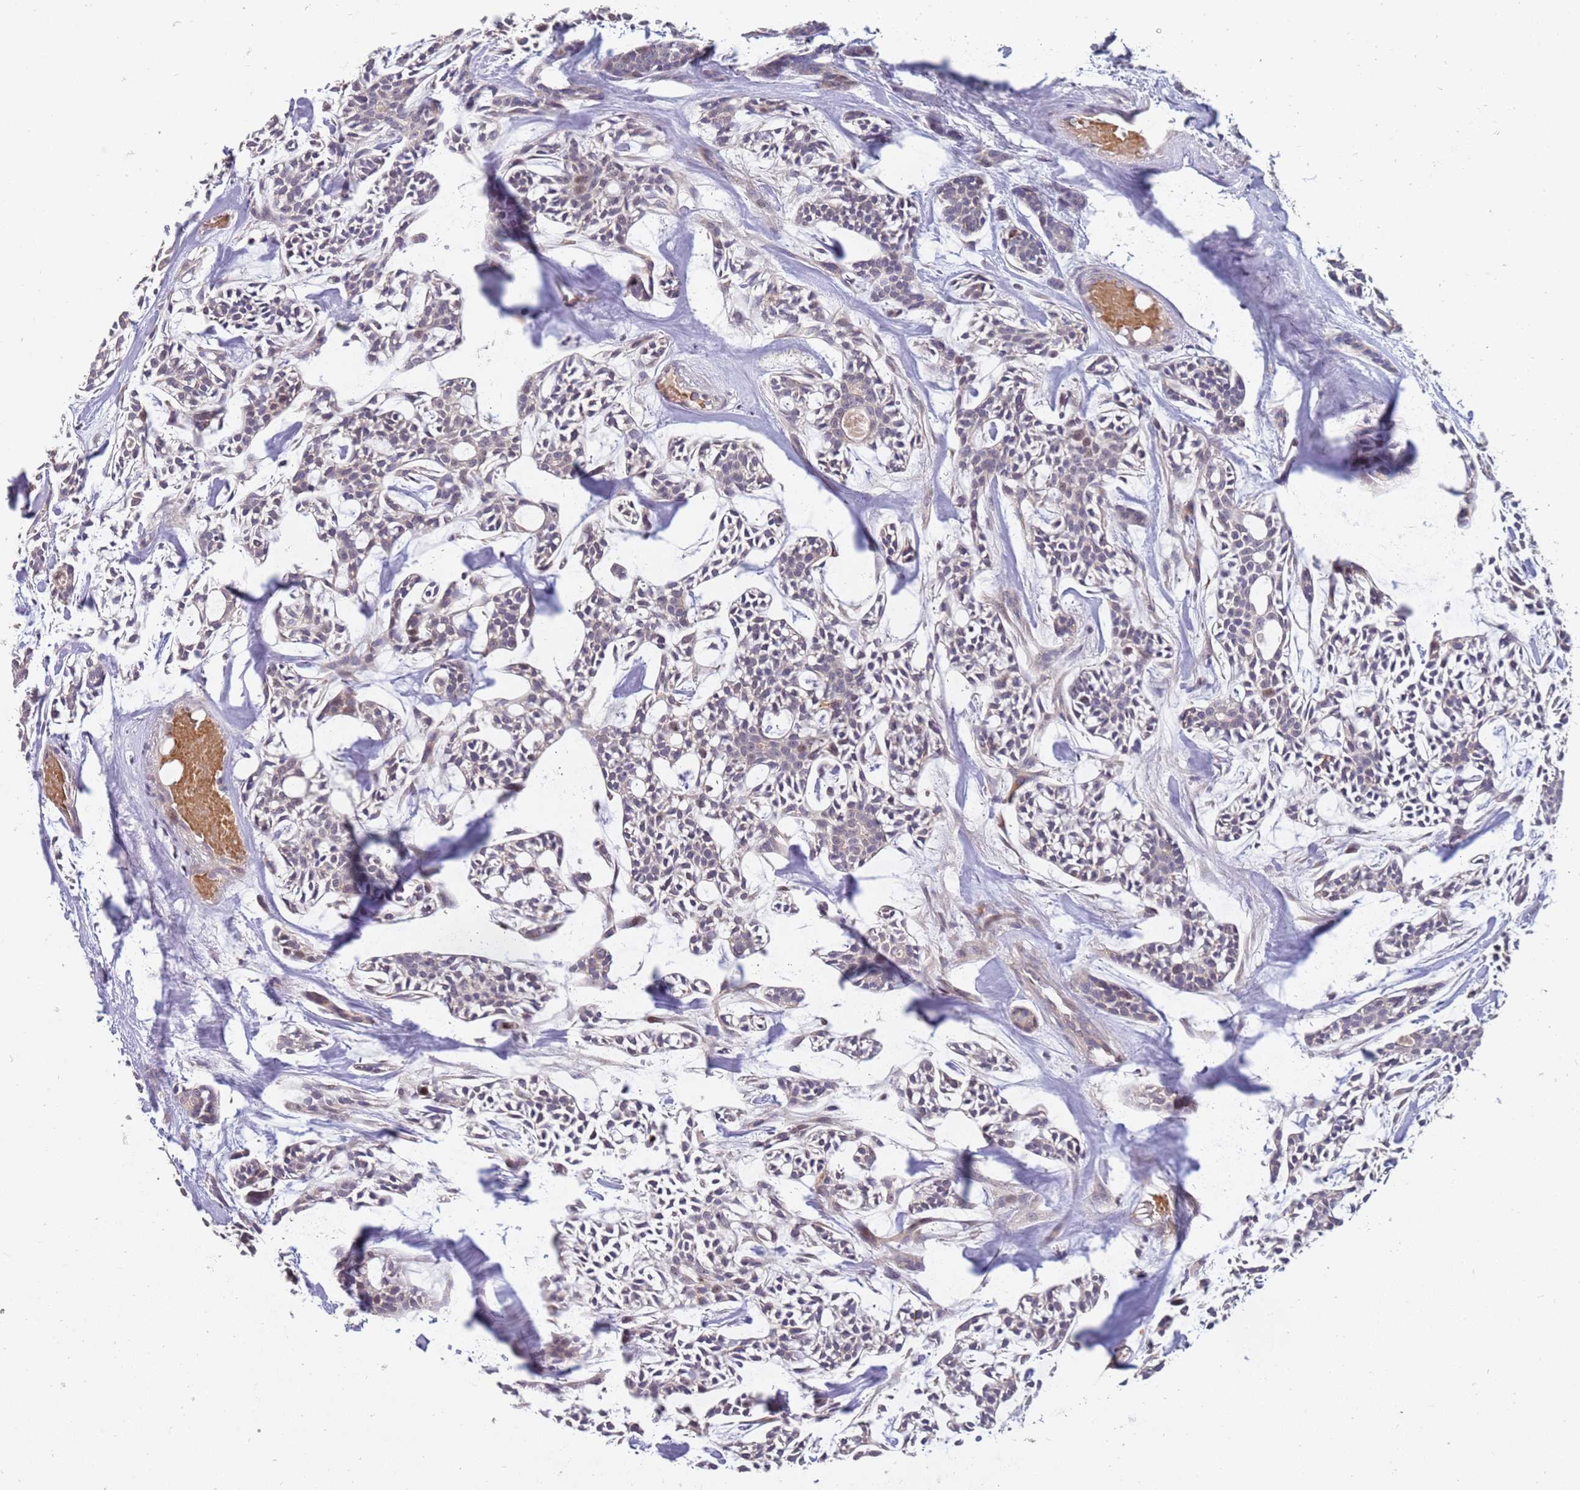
{"staining": {"intensity": "negative", "quantity": "none", "location": "none"}, "tissue": "head and neck cancer", "cell_type": "Tumor cells", "image_type": "cancer", "snomed": [{"axis": "morphology", "description": "Adenocarcinoma, NOS"}, {"axis": "topography", "description": "Salivary gland"}, {"axis": "topography", "description": "Head-Neck"}], "caption": "DAB (3,3'-diaminobenzidine) immunohistochemical staining of head and neck cancer (adenocarcinoma) reveals no significant positivity in tumor cells.", "gene": "NMUR2", "patient": {"sex": "male", "age": 55}}